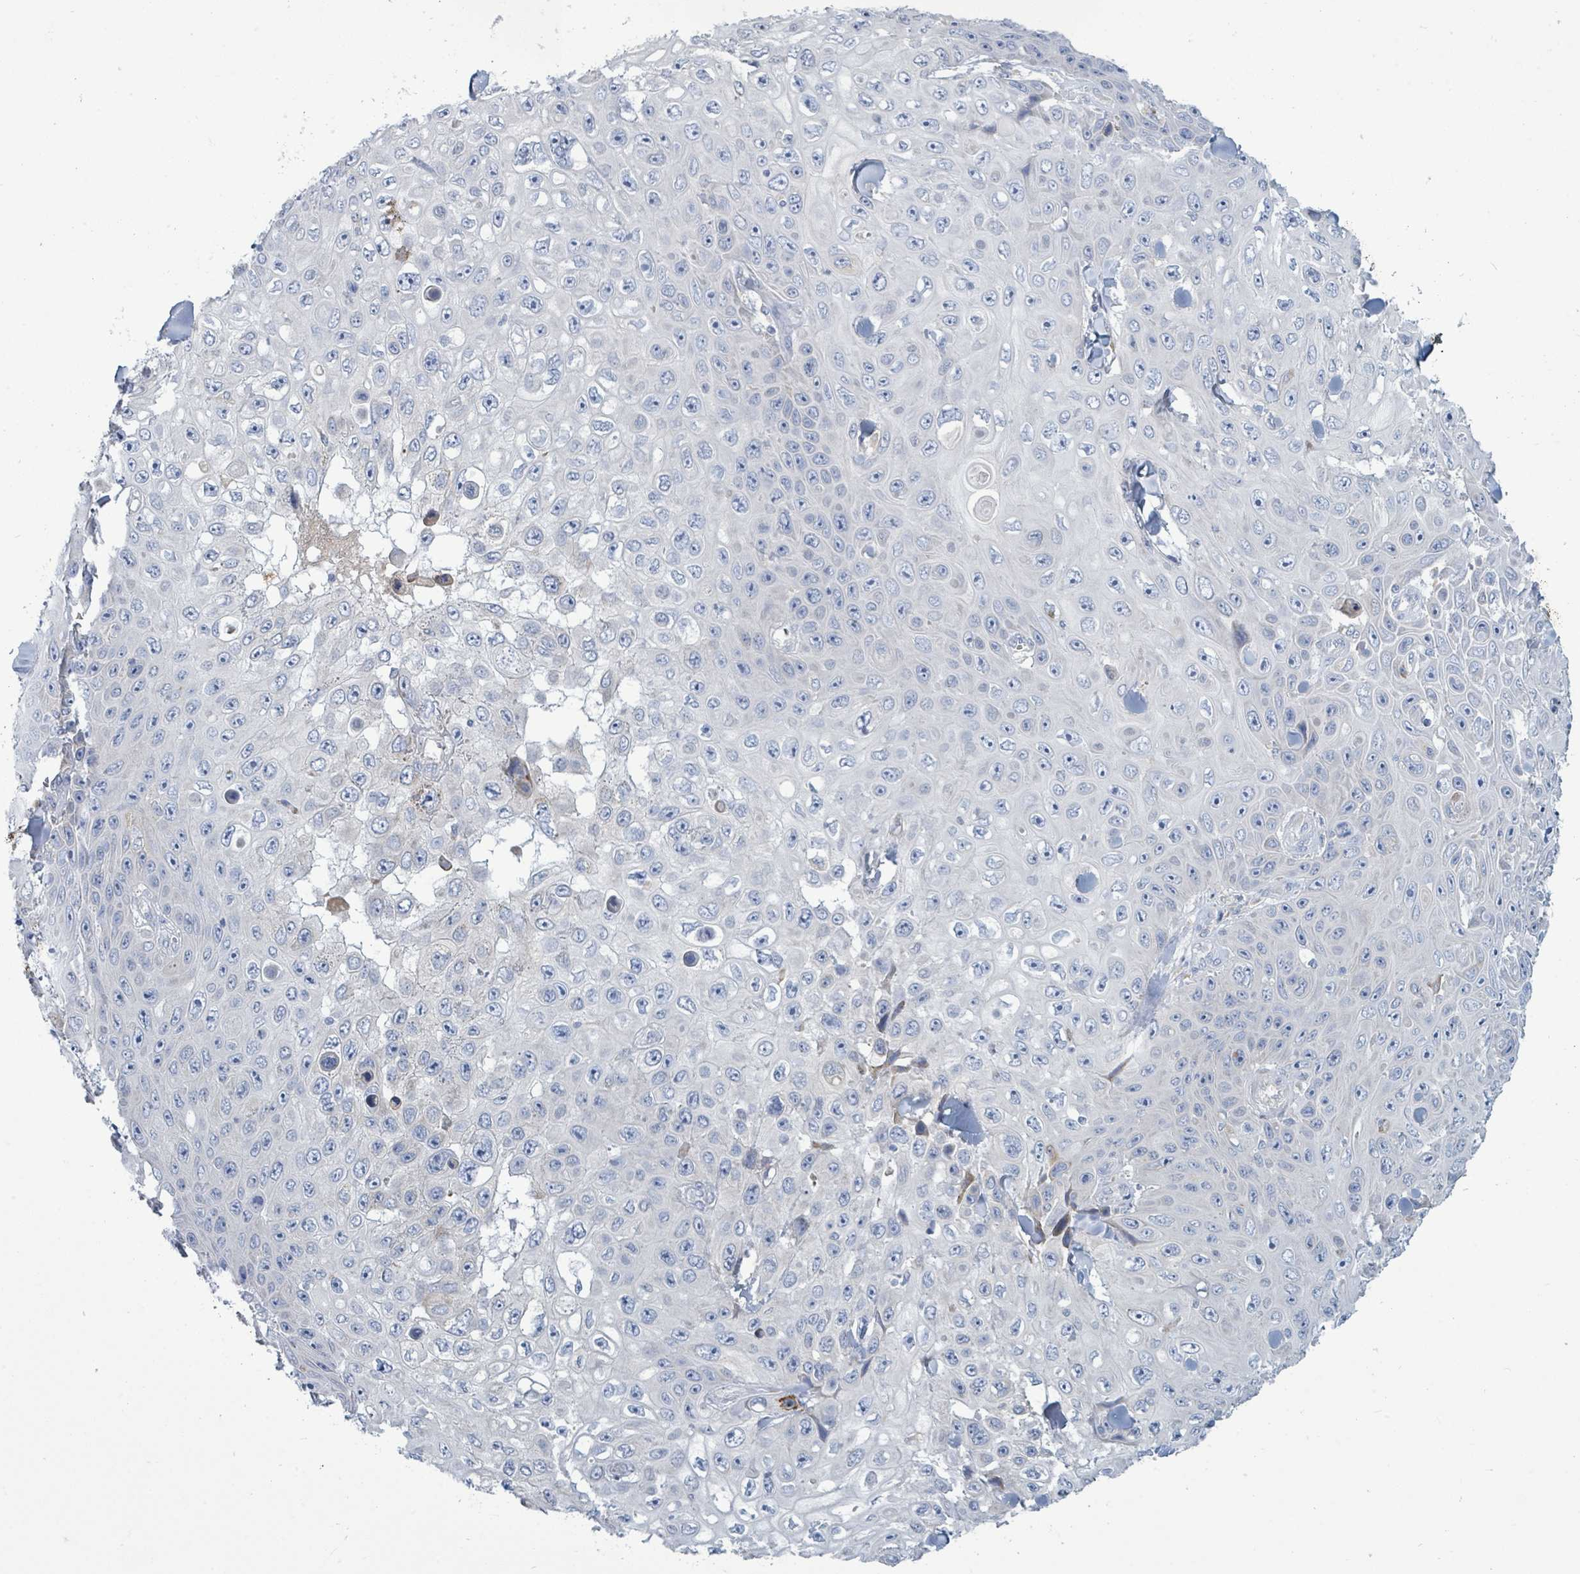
{"staining": {"intensity": "negative", "quantity": "none", "location": "none"}, "tissue": "skin cancer", "cell_type": "Tumor cells", "image_type": "cancer", "snomed": [{"axis": "morphology", "description": "Squamous cell carcinoma, NOS"}, {"axis": "topography", "description": "Skin"}], "caption": "The micrograph demonstrates no significant staining in tumor cells of skin cancer.", "gene": "SIRPB1", "patient": {"sex": "male", "age": 82}}